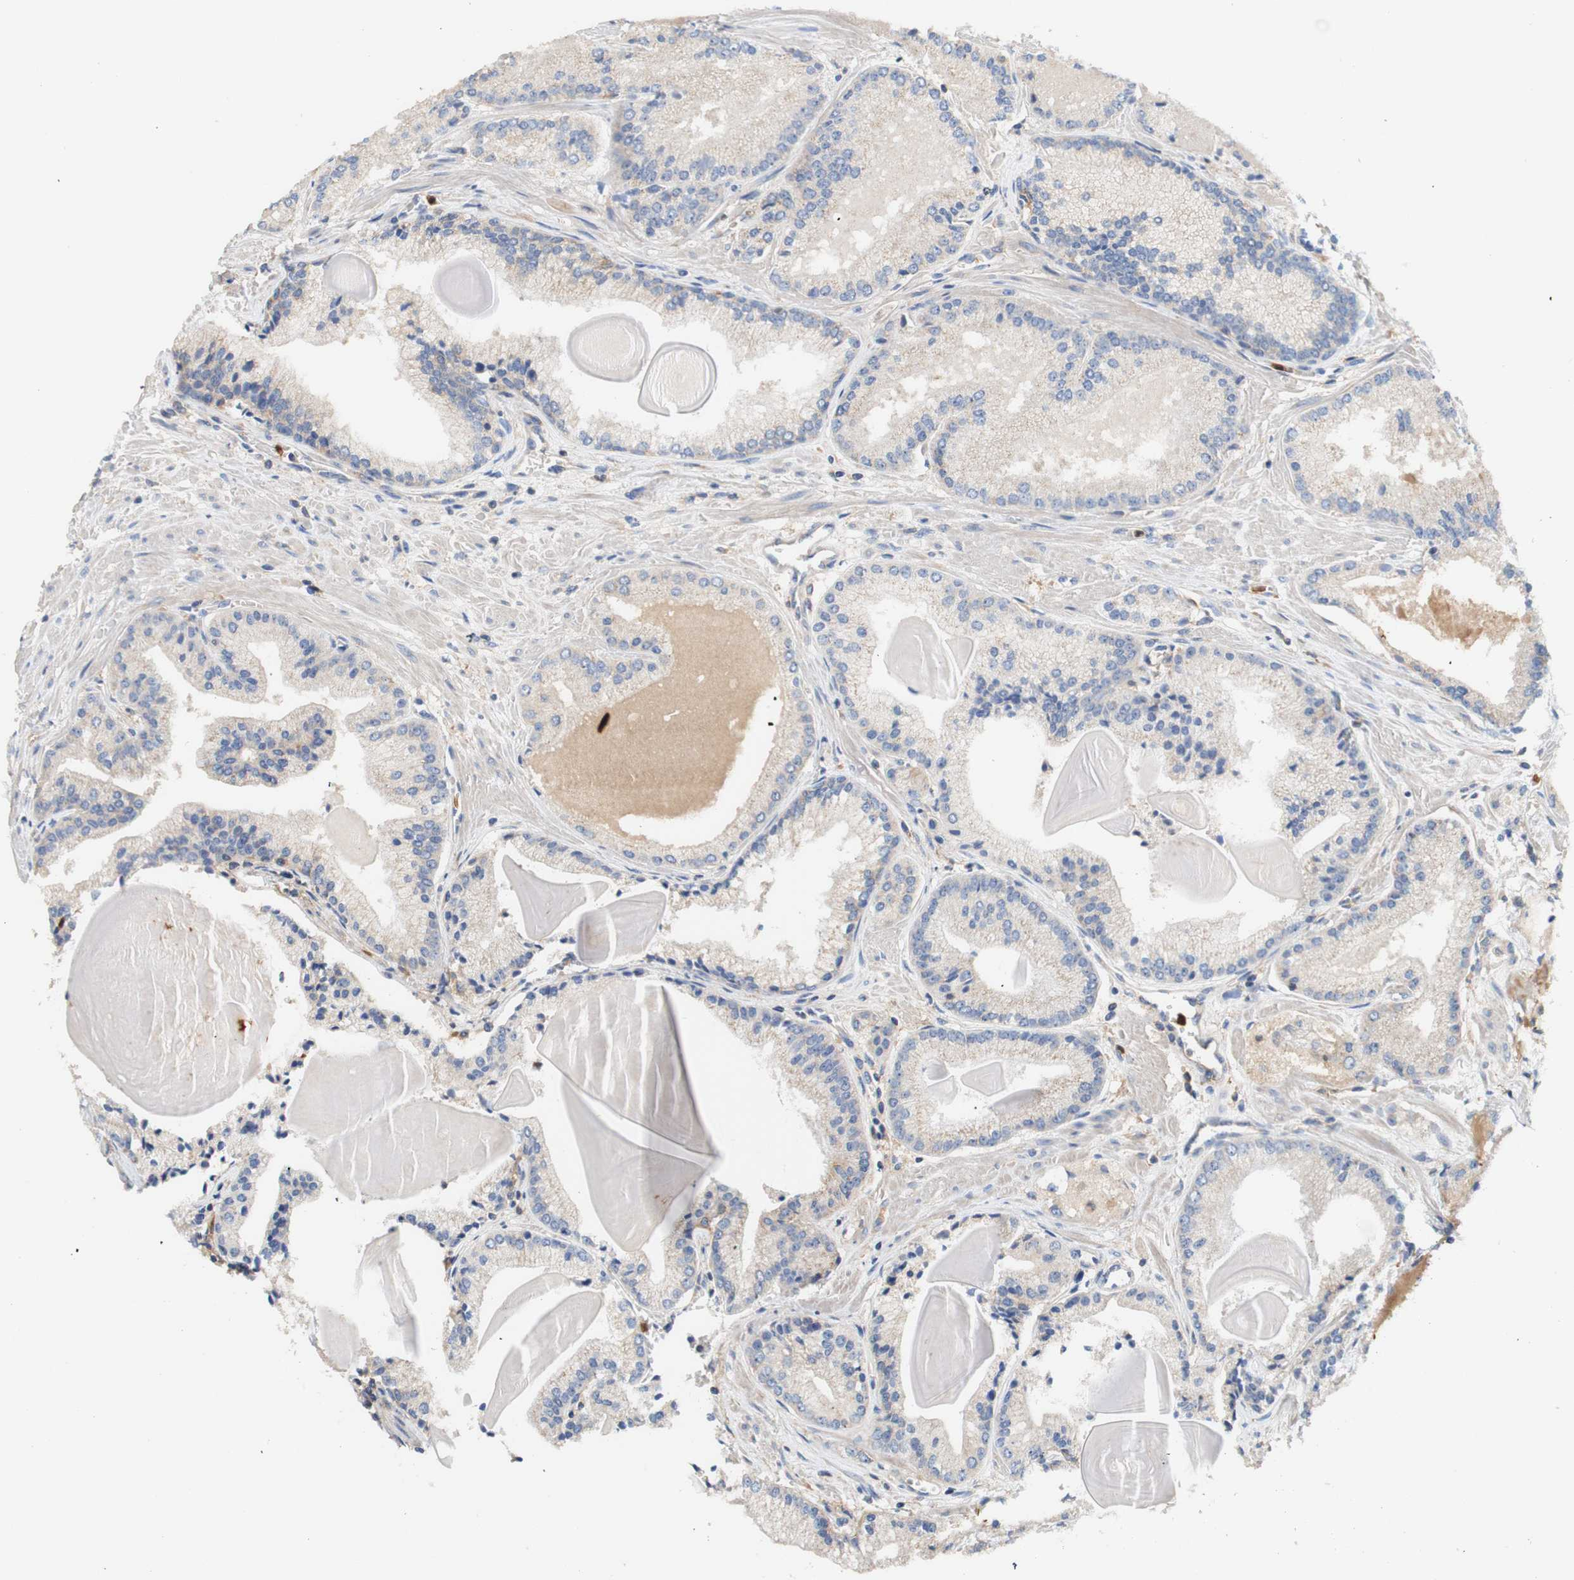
{"staining": {"intensity": "negative", "quantity": "none", "location": "none"}, "tissue": "prostate cancer", "cell_type": "Tumor cells", "image_type": "cancer", "snomed": [{"axis": "morphology", "description": "Adenocarcinoma, Low grade"}, {"axis": "topography", "description": "Prostate"}], "caption": "Tumor cells show no significant staining in prostate cancer.", "gene": "PCDH7", "patient": {"sex": "male", "age": 59}}